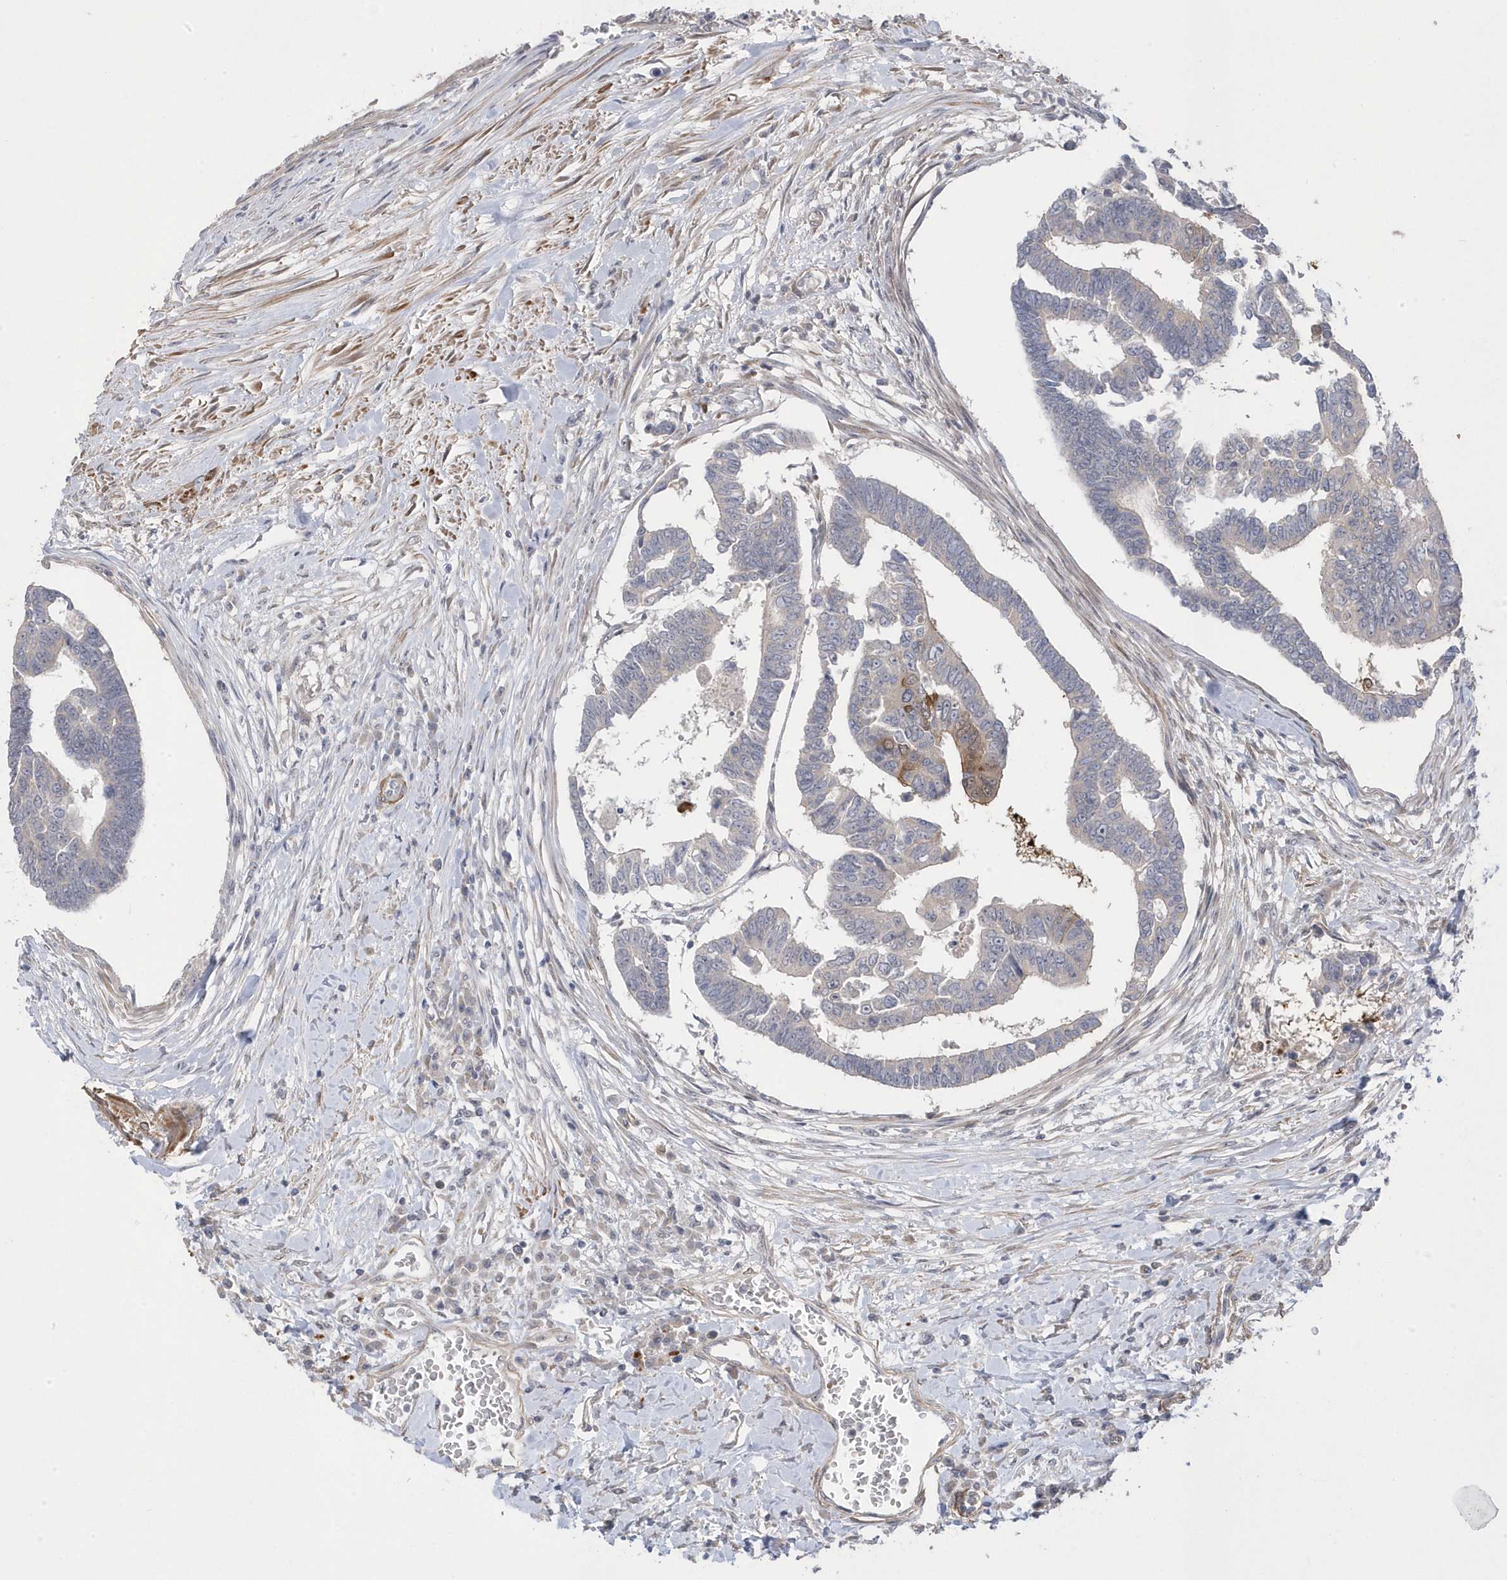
{"staining": {"intensity": "strong", "quantity": "<25%", "location": "cytoplasmic/membranous"}, "tissue": "colorectal cancer", "cell_type": "Tumor cells", "image_type": "cancer", "snomed": [{"axis": "morphology", "description": "Adenocarcinoma, NOS"}, {"axis": "topography", "description": "Rectum"}], "caption": "Immunohistochemical staining of human colorectal cancer demonstrates strong cytoplasmic/membranous protein positivity in about <25% of tumor cells.", "gene": "GTPBP6", "patient": {"sex": "female", "age": 65}}